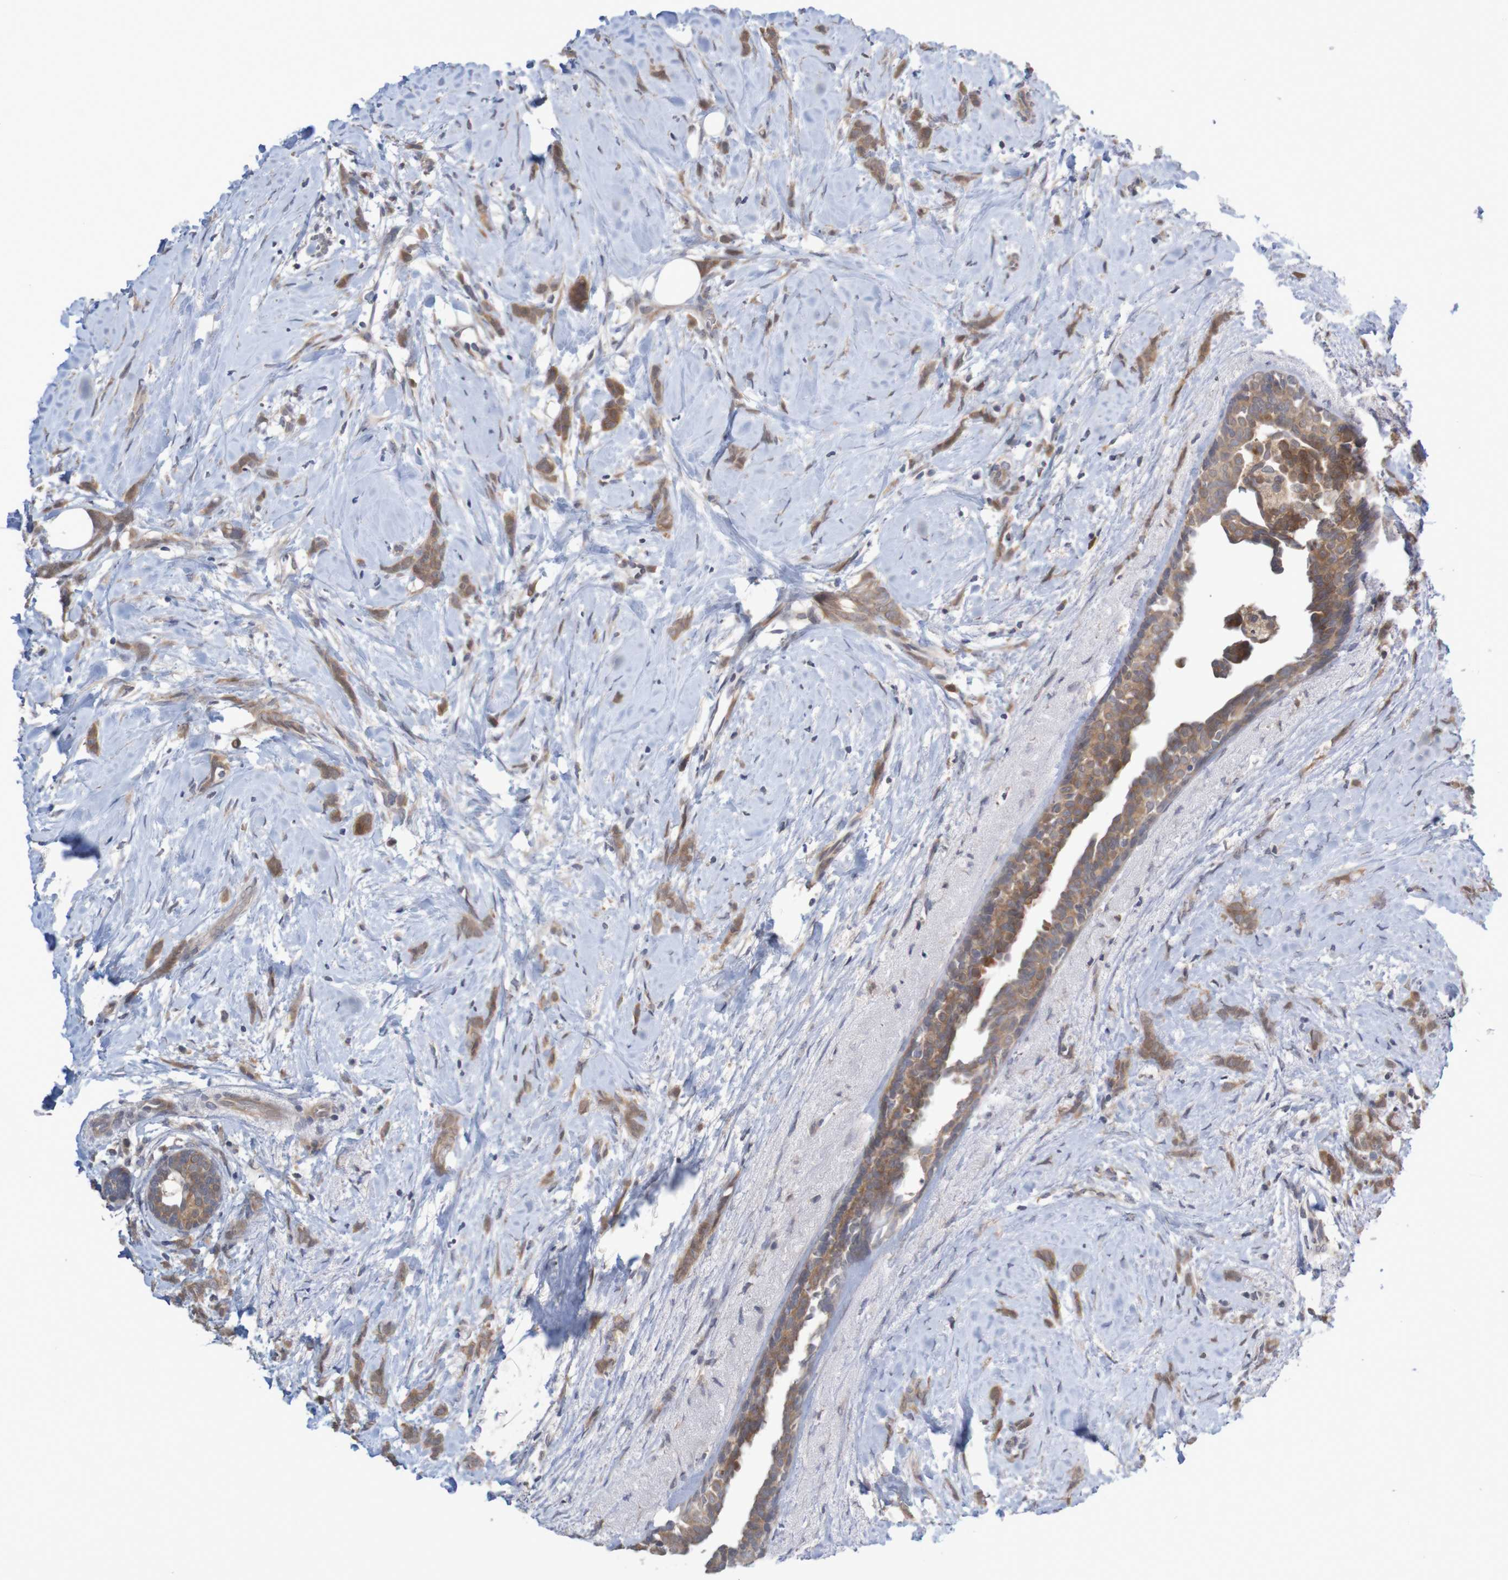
{"staining": {"intensity": "moderate", "quantity": ">75%", "location": "cytoplasmic/membranous"}, "tissue": "breast cancer", "cell_type": "Tumor cells", "image_type": "cancer", "snomed": [{"axis": "morphology", "description": "Lobular carcinoma, in situ"}, {"axis": "morphology", "description": "Lobular carcinoma"}, {"axis": "topography", "description": "Breast"}], "caption": "High-magnification brightfield microscopy of breast lobular carcinoma in situ stained with DAB (brown) and counterstained with hematoxylin (blue). tumor cells exhibit moderate cytoplasmic/membranous staining is identified in about>75% of cells. The staining is performed using DAB (3,3'-diaminobenzidine) brown chromogen to label protein expression. The nuclei are counter-stained blue using hematoxylin.", "gene": "ANKK1", "patient": {"sex": "female", "age": 41}}